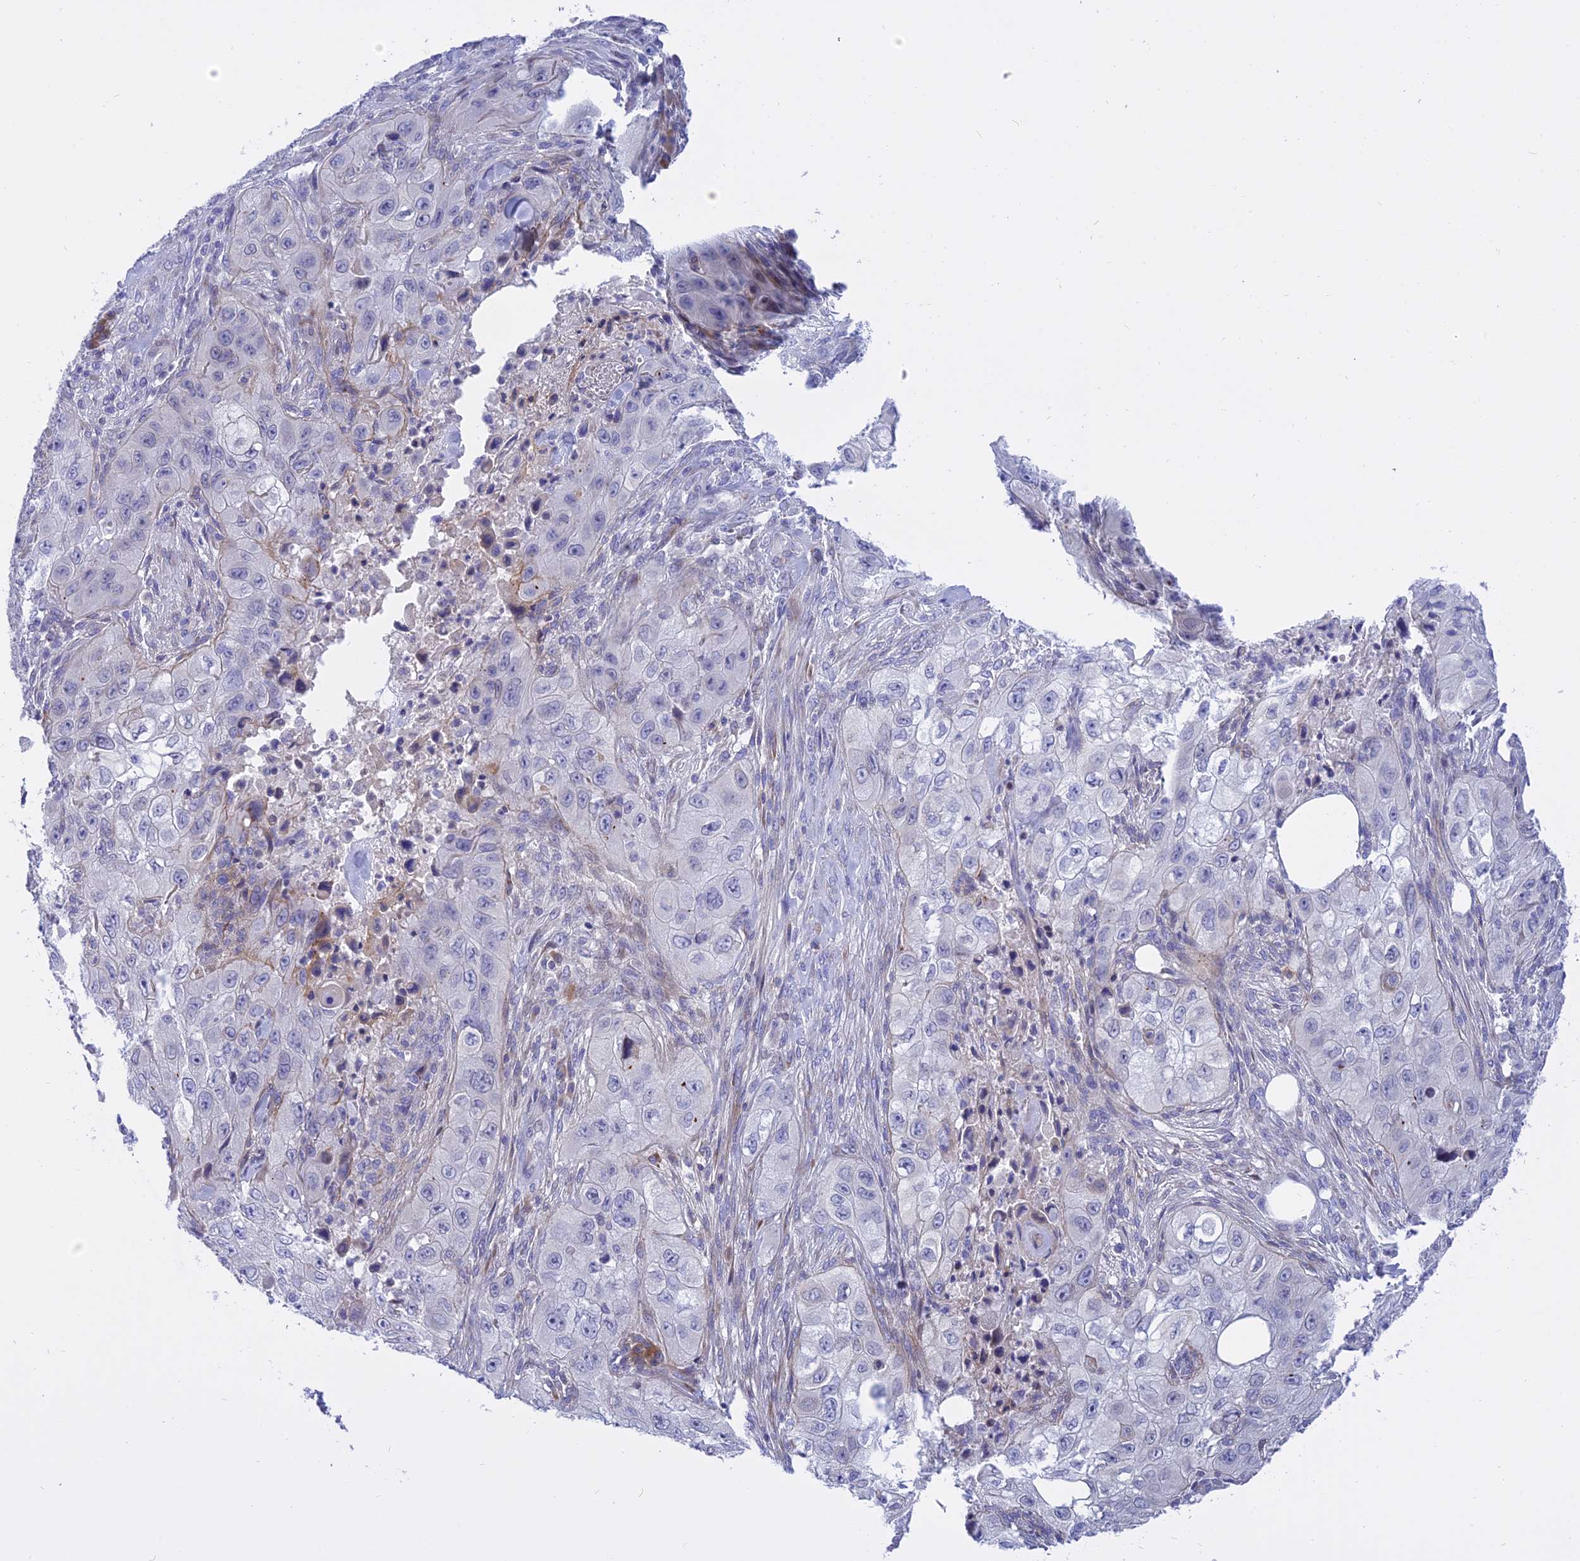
{"staining": {"intensity": "negative", "quantity": "none", "location": "none"}, "tissue": "skin cancer", "cell_type": "Tumor cells", "image_type": "cancer", "snomed": [{"axis": "morphology", "description": "Squamous cell carcinoma, NOS"}, {"axis": "topography", "description": "Skin"}, {"axis": "topography", "description": "Subcutis"}], "caption": "High power microscopy image of an immunohistochemistry histopathology image of squamous cell carcinoma (skin), revealing no significant staining in tumor cells.", "gene": "MBD3L1", "patient": {"sex": "male", "age": 73}}